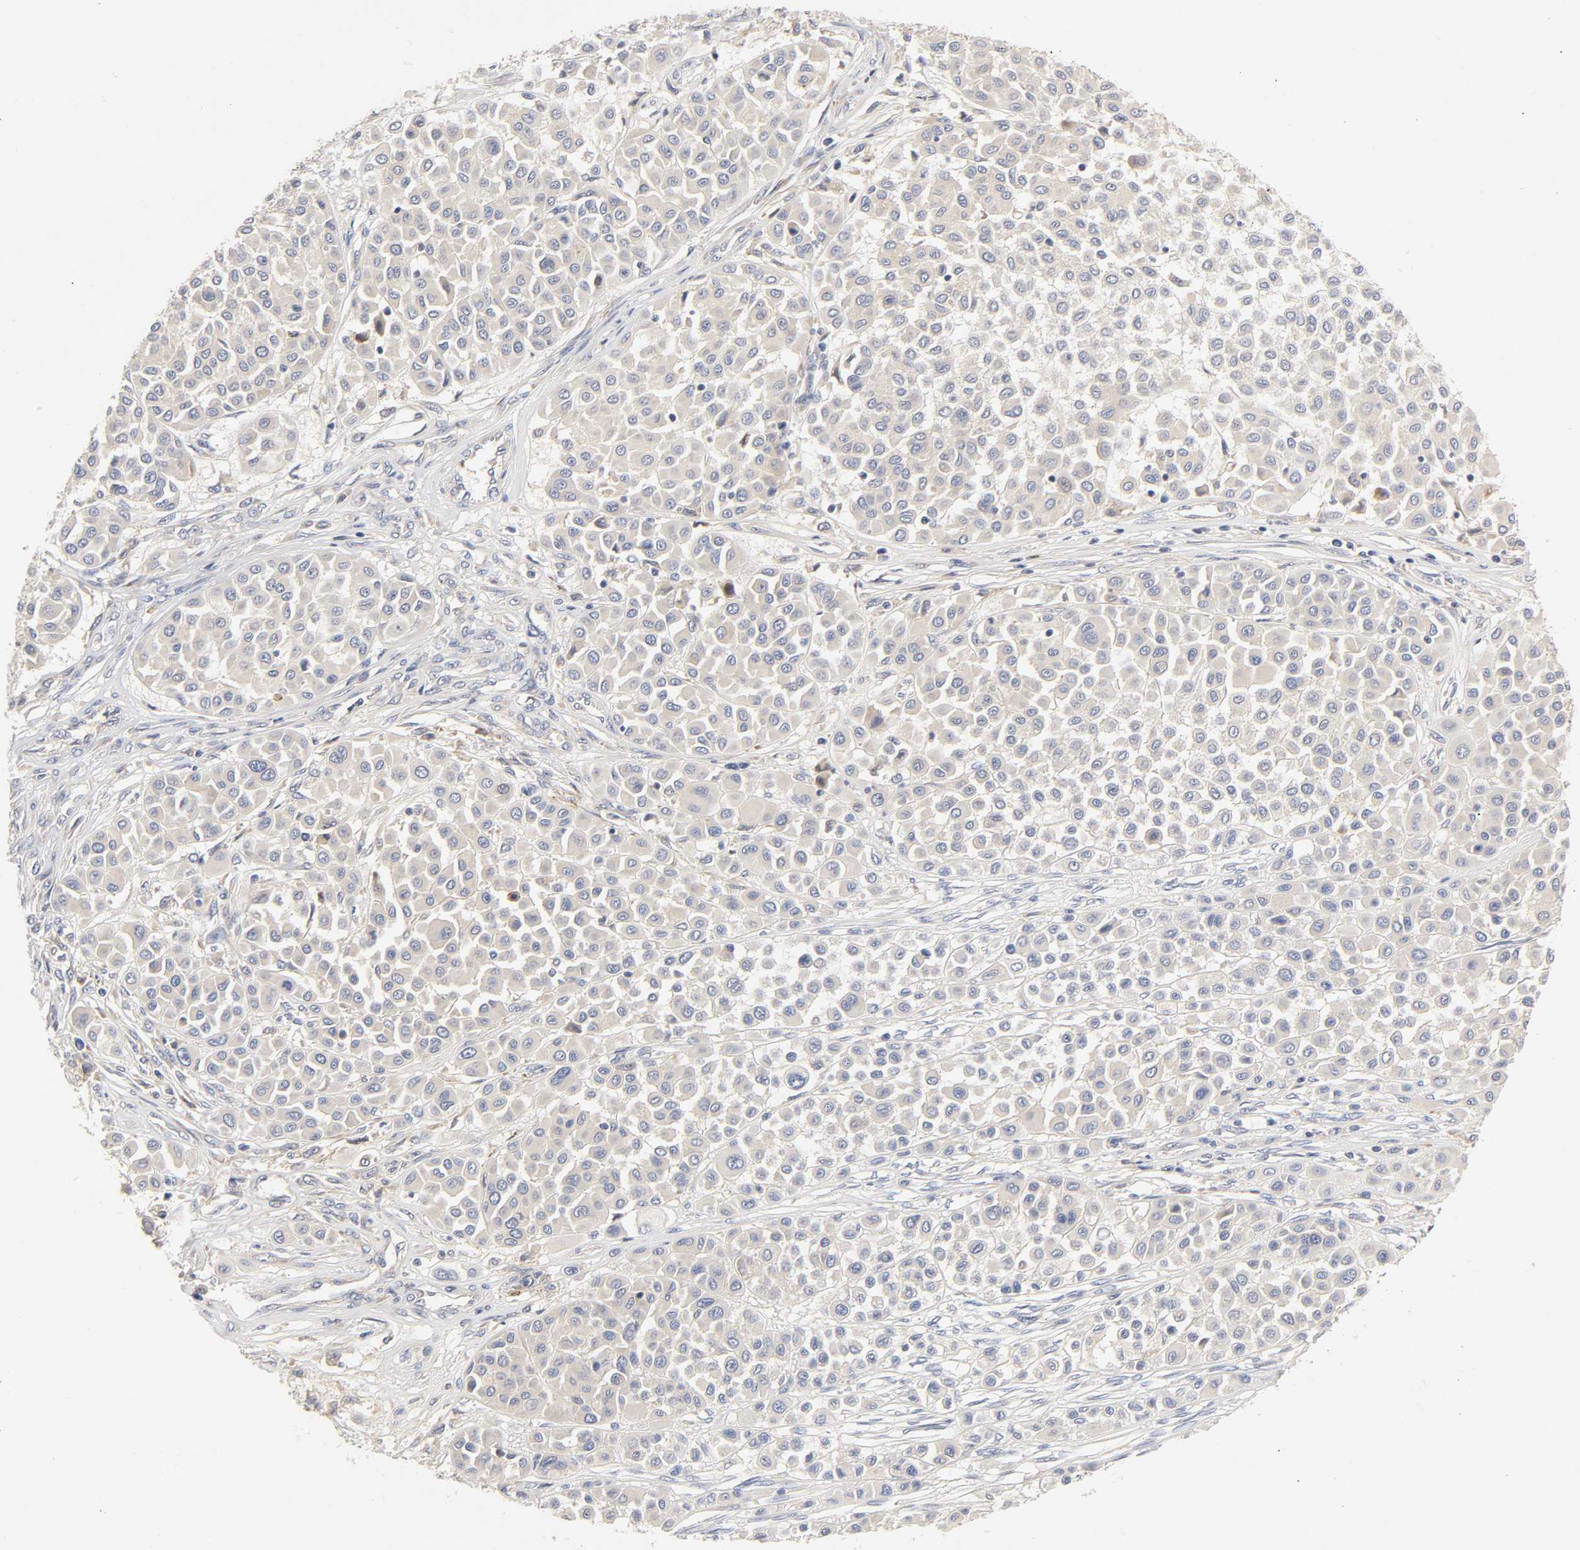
{"staining": {"intensity": "negative", "quantity": "none", "location": "none"}, "tissue": "melanoma", "cell_type": "Tumor cells", "image_type": "cancer", "snomed": [{"axis": "morphology", "description": "Malignant melanoma, Metastatic site"}, {"axis": "topography", "description": "Soft tissue"}], "caption": "Melanoma was stained to show a protein in brown. There is no significant staining in tumor cells.", "gene": "RHOA", "patient": {"sex": "male", "age": 41}}